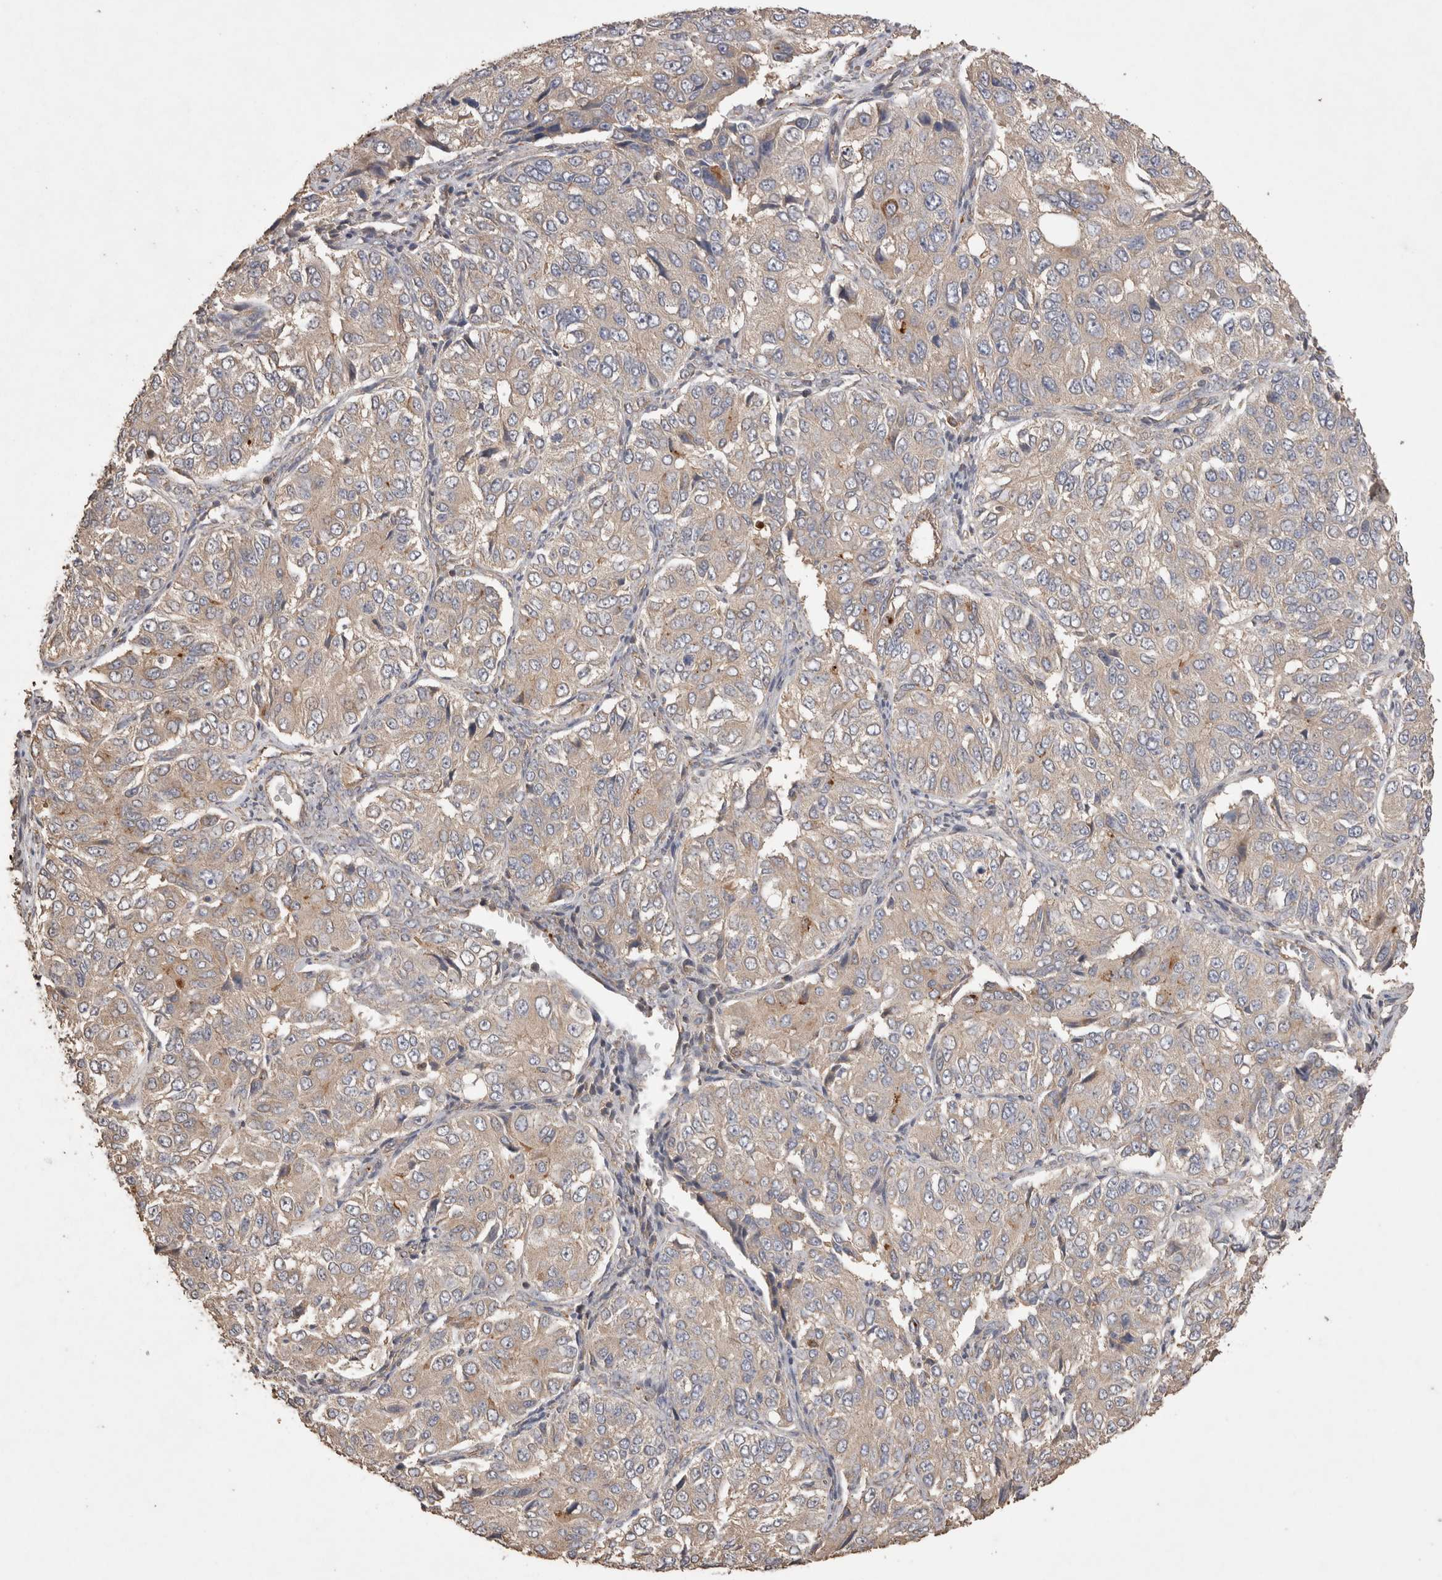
{"staining": {"intensity": "weak", "quantity": "25%-75%", "location": "cytoplasmic/membranous"}, "tissue": "ovarian cancer", "cell_type": "Tumor cells", "image_type": "cancer", "snomed": [{"axis": "morphology", "description": "Carcinoma, endometroid"}, {"axis": "topography", "description": "Ovary"}], "caption": "Ovarian cancer (endometroid carcinoma) tissue demonstrates weak cytoplasmic/membranous expression in approximately 25%-75% of tumor cells, visualized by immunohistochemistry.", "gene": "SNX31", "patient": {"sex": "female", "age": 51}}